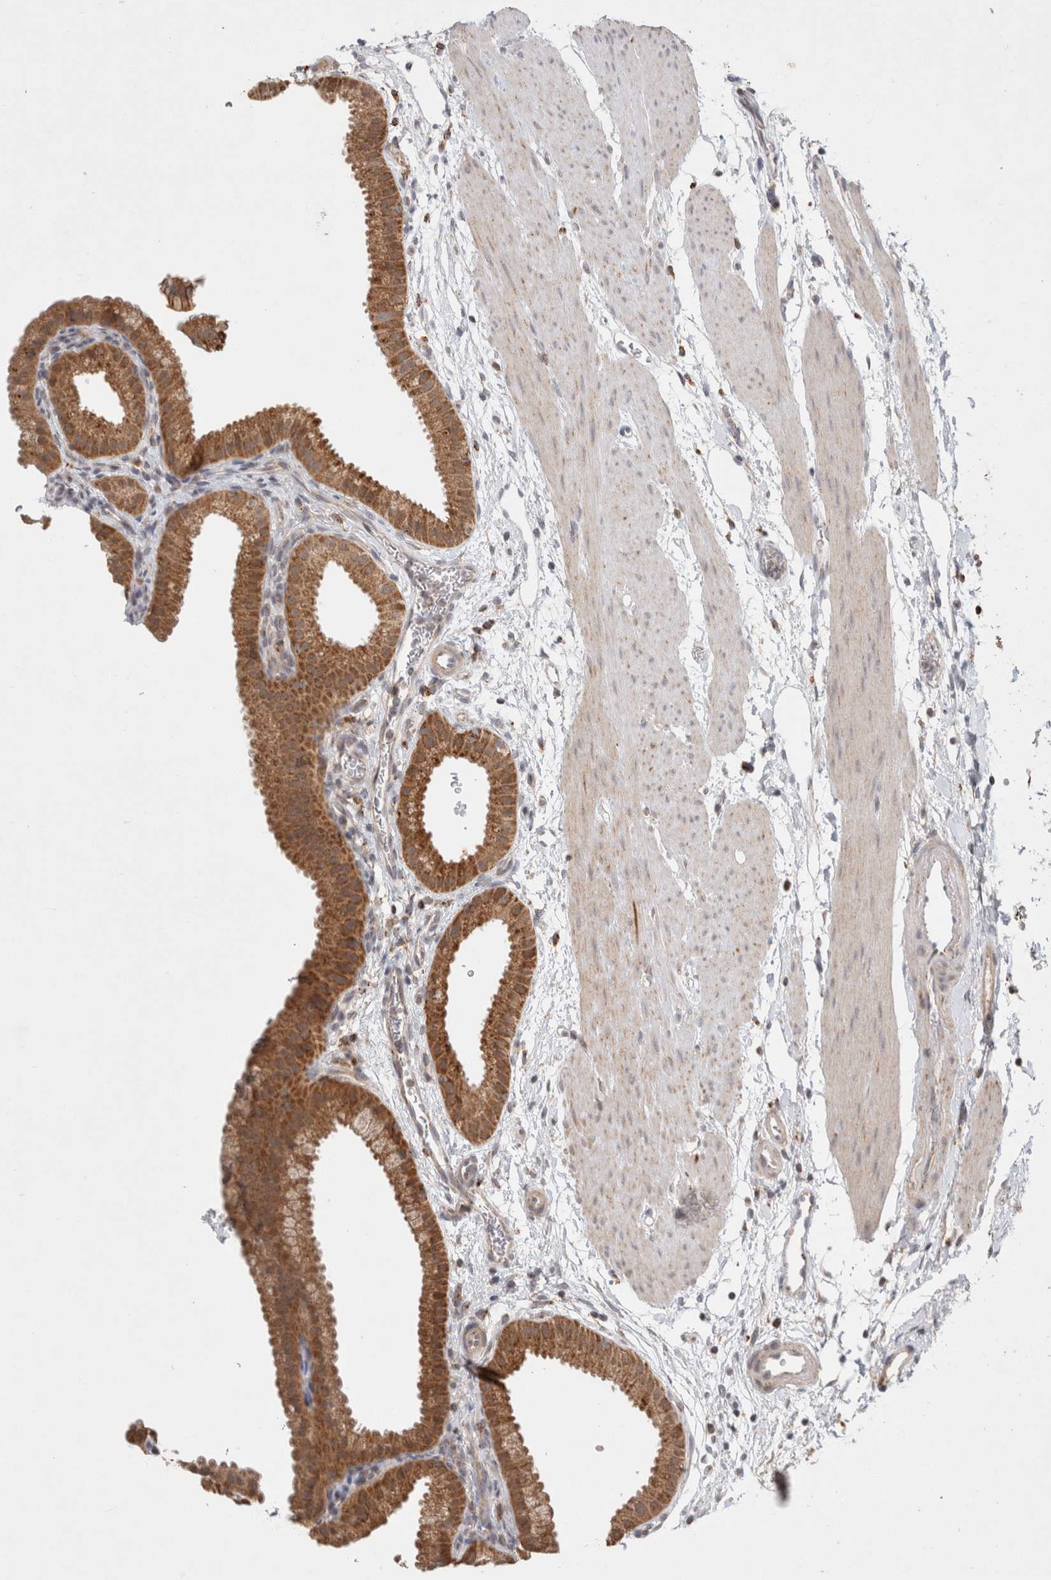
{"staining": {"intensity": "strong", "quantity": ">75%", "location": "cytoplasmic/membranous"}, "tissue": "gallbladder", "cell_type": "Glandular cells", "image_type": "normal", "snomed": [{"axis": "morphology", "description": "Normal tissue, NOS"}, {"axis": "topography", "description": "Gallbladder"}], "caption": "Immunohistochemistry (IHC) of normal human gallbladder reveals high levels of strong cytoplasmic/membranous staining in approximately >75% of glandular cells.", "gene": "HROB", "patient": {"sex": "female", "age": 64}}